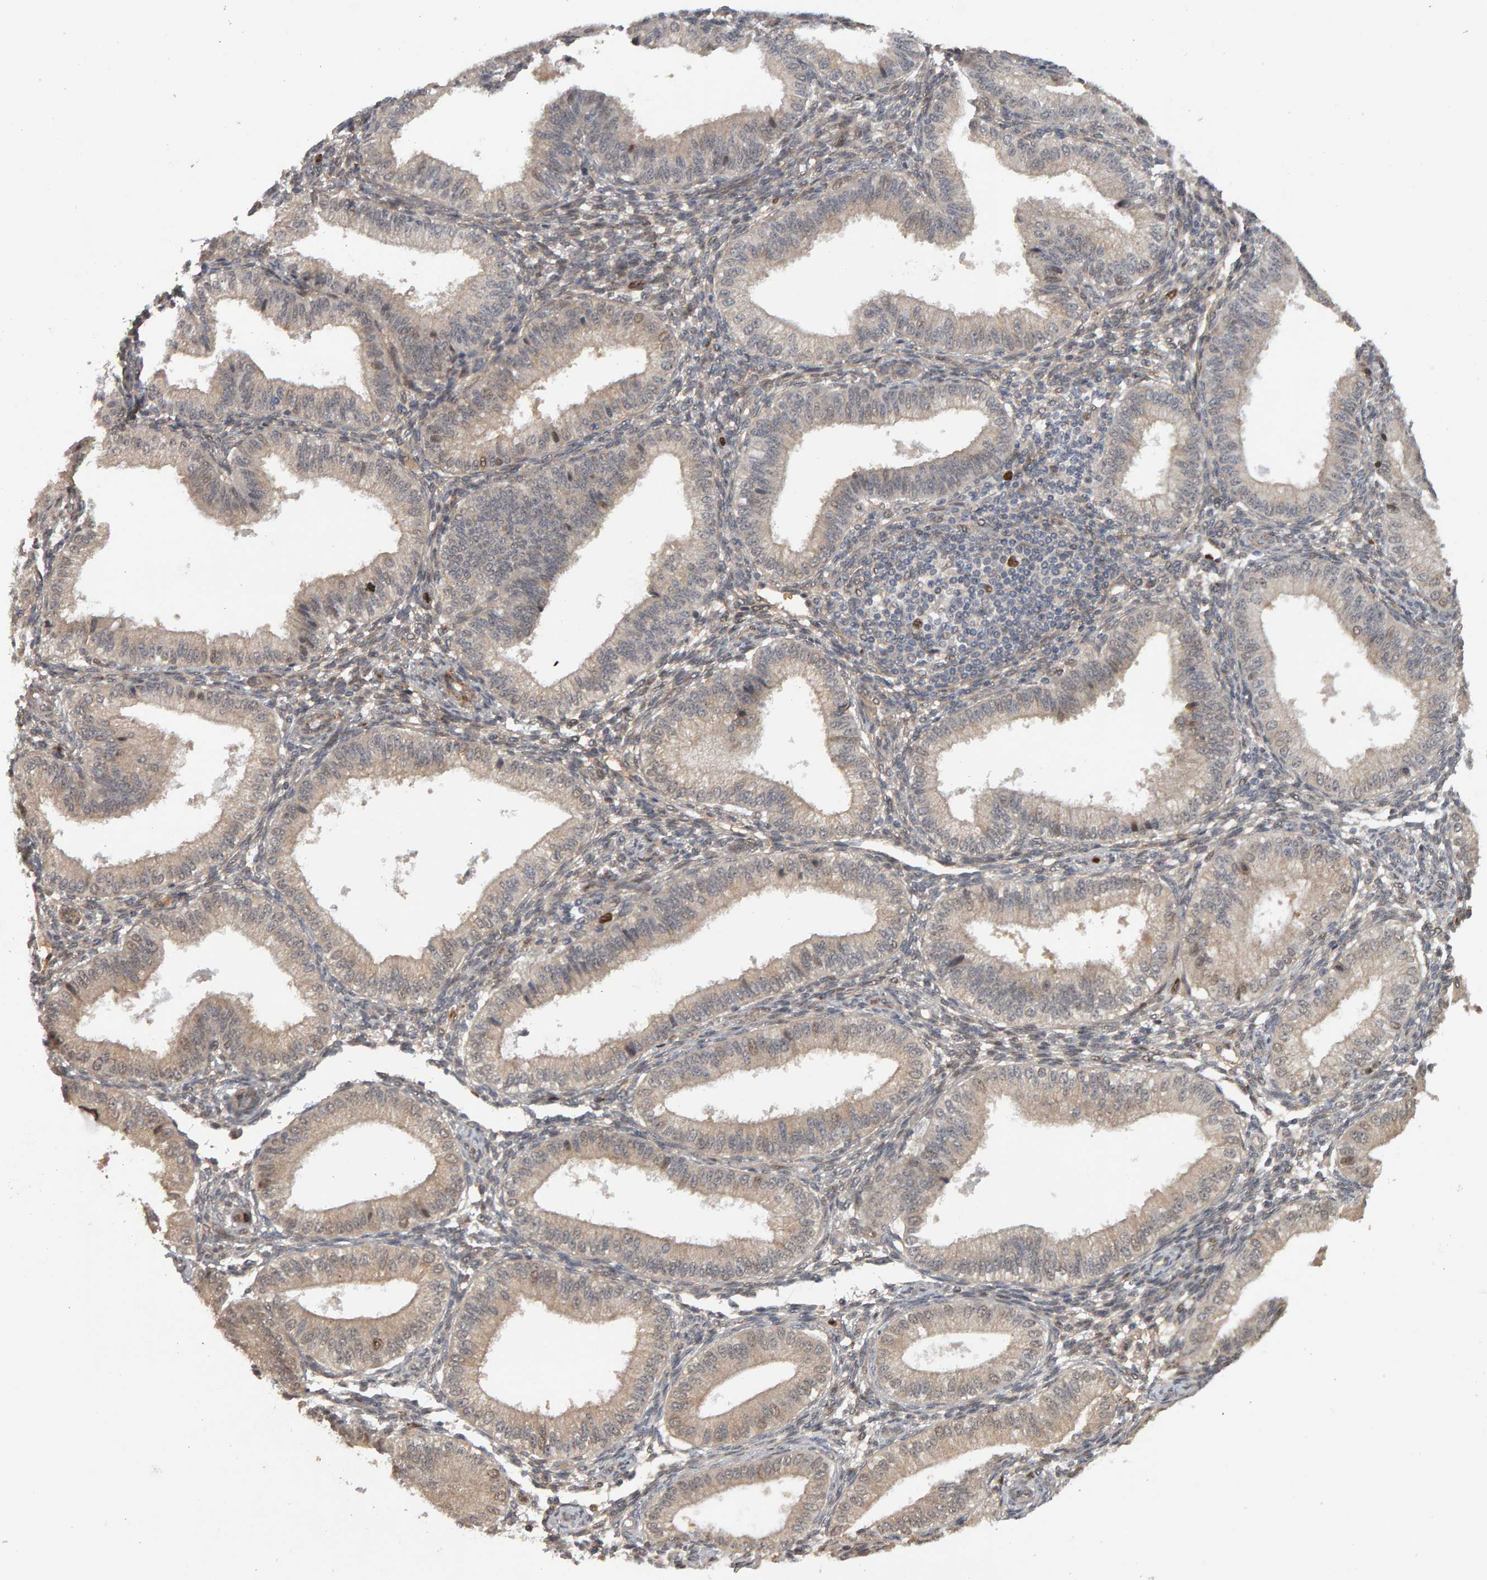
{"staining": {"intensity": "negative", "quantity": "none", "location": "none"}, "tissue": "endometrium", "cell_type": "Cells in endometrial stroma", "image_type": "normal", "snomed": [{"axis": "morphology", "description": "Normal tissue, NOS"}, {"axis": "topography", "description": "Endometrium"}], "caption": "This is an immunohistochemistry image of benign endometrium. There is no expression in cells in endometrial stroma.", "gene": "CDCA5", "patient": {"sex": "female", "age": 39}}